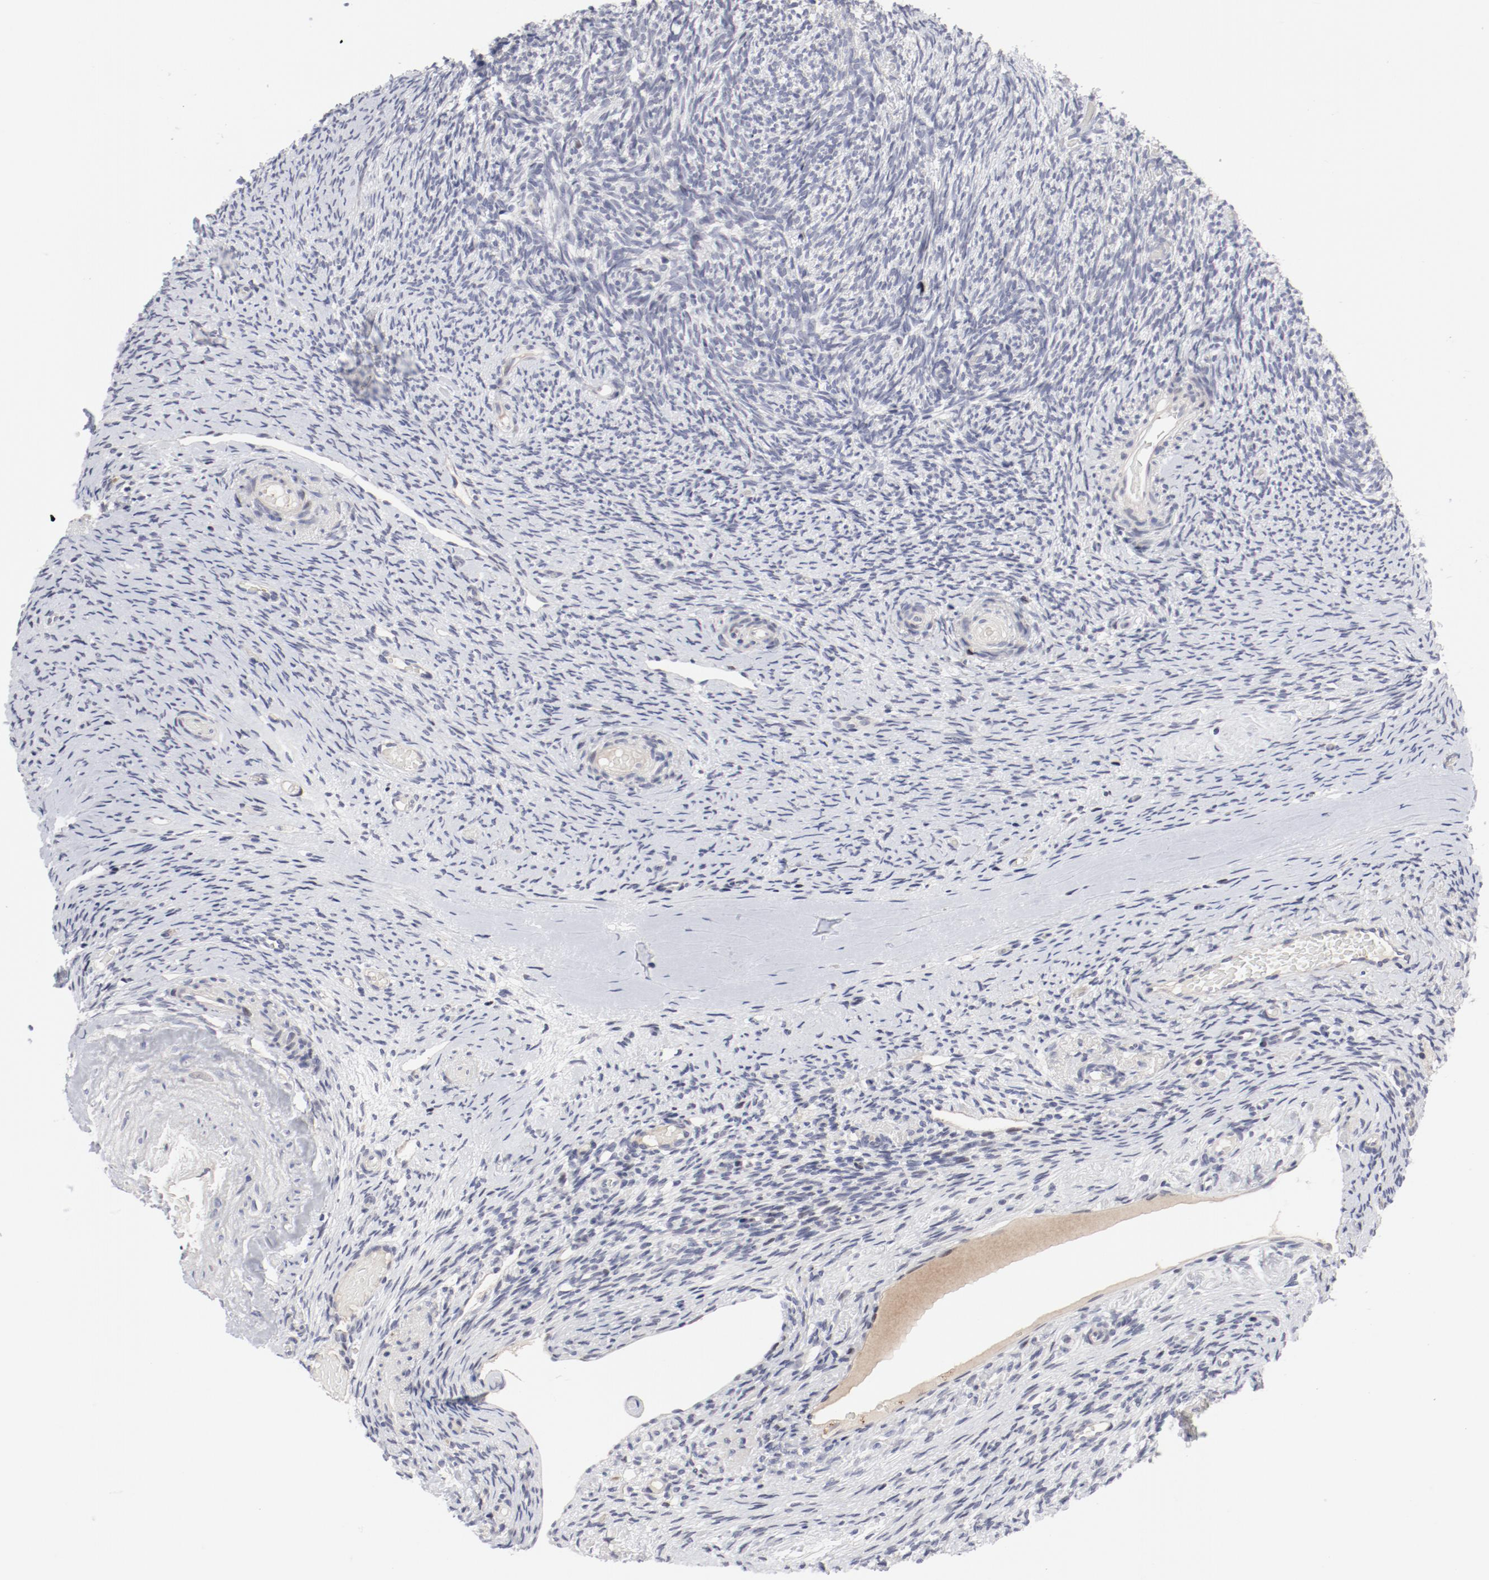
{"staining": {"intensity": "negative", "quantity": "none", "location": "none"}, "tissue": "ovary", "cell_type": "Follicle cells", "image_type": "normal", "snomed": [{"axis": "morphology", "description": "Normal tissue, NOS"}, {"axis": "topography", "description": "Ovary"}], "caption": "Protein analysis of benign ovary demonstrates no significant staining in follicle cells.", "gene": "FSCB", "patient": {"sex": "female", "age": 60}}